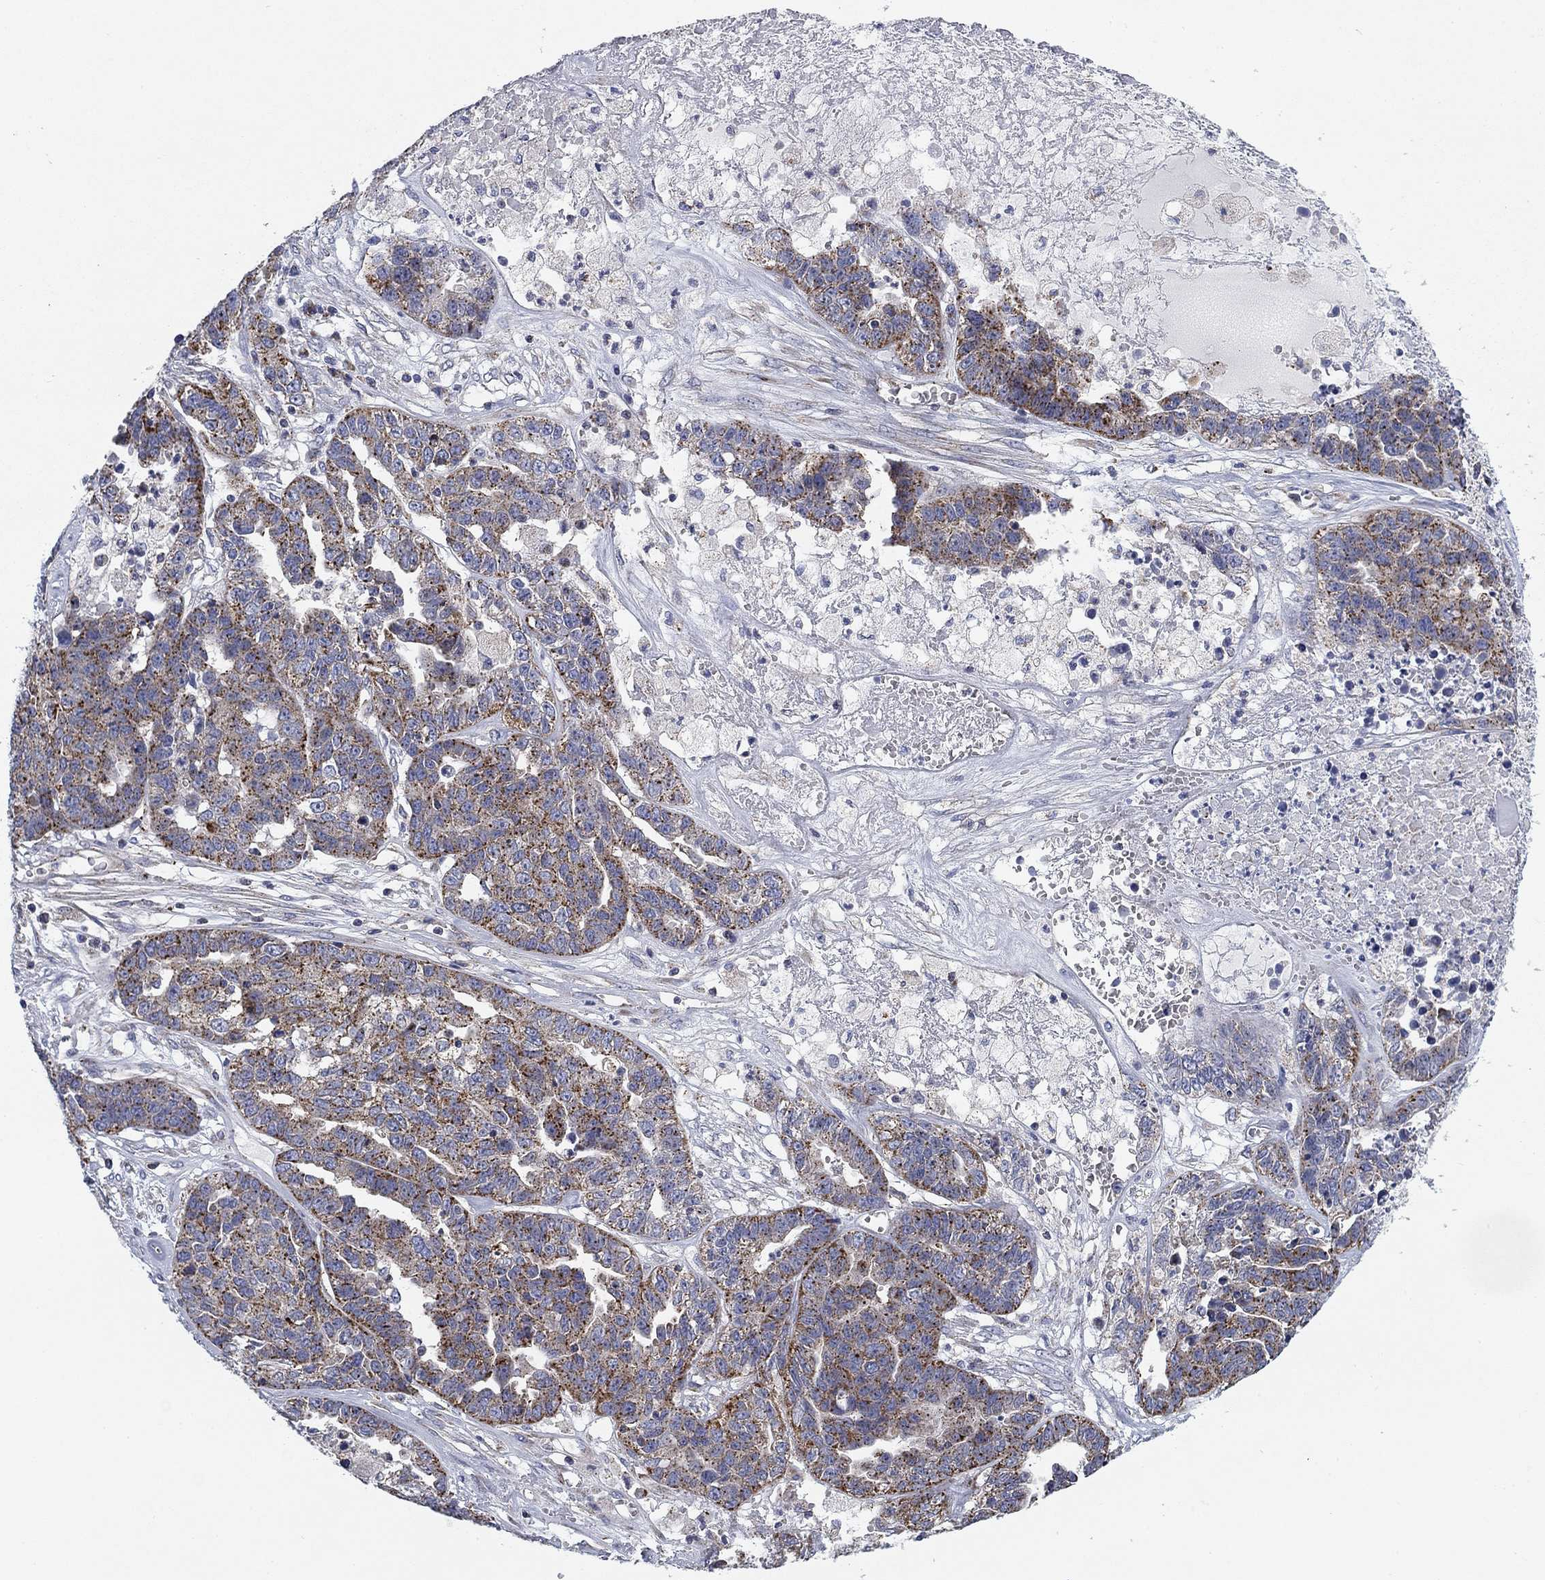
{"staining": {"intensity": "moderate", "quantity": "25%-75%", "location": "cytoplasmic/membranous"}, "tissue": "ovarian cancer", "cell_type": "Tumor cells", "image_type": "cancer", "snomed": [{"axis": "morphology", "description": "Cystadenocarcinoma, serous, NOS"}, {"axis": "topography", "description": "Ovary"}], "caption": "Tumor cells show medium levels of moderate cytoplasmic/membranous expression in about 25%-75% of cells in ovarian cancer.", "gene": "NACAD", "patient": {"sex": "female", "age": 87}}